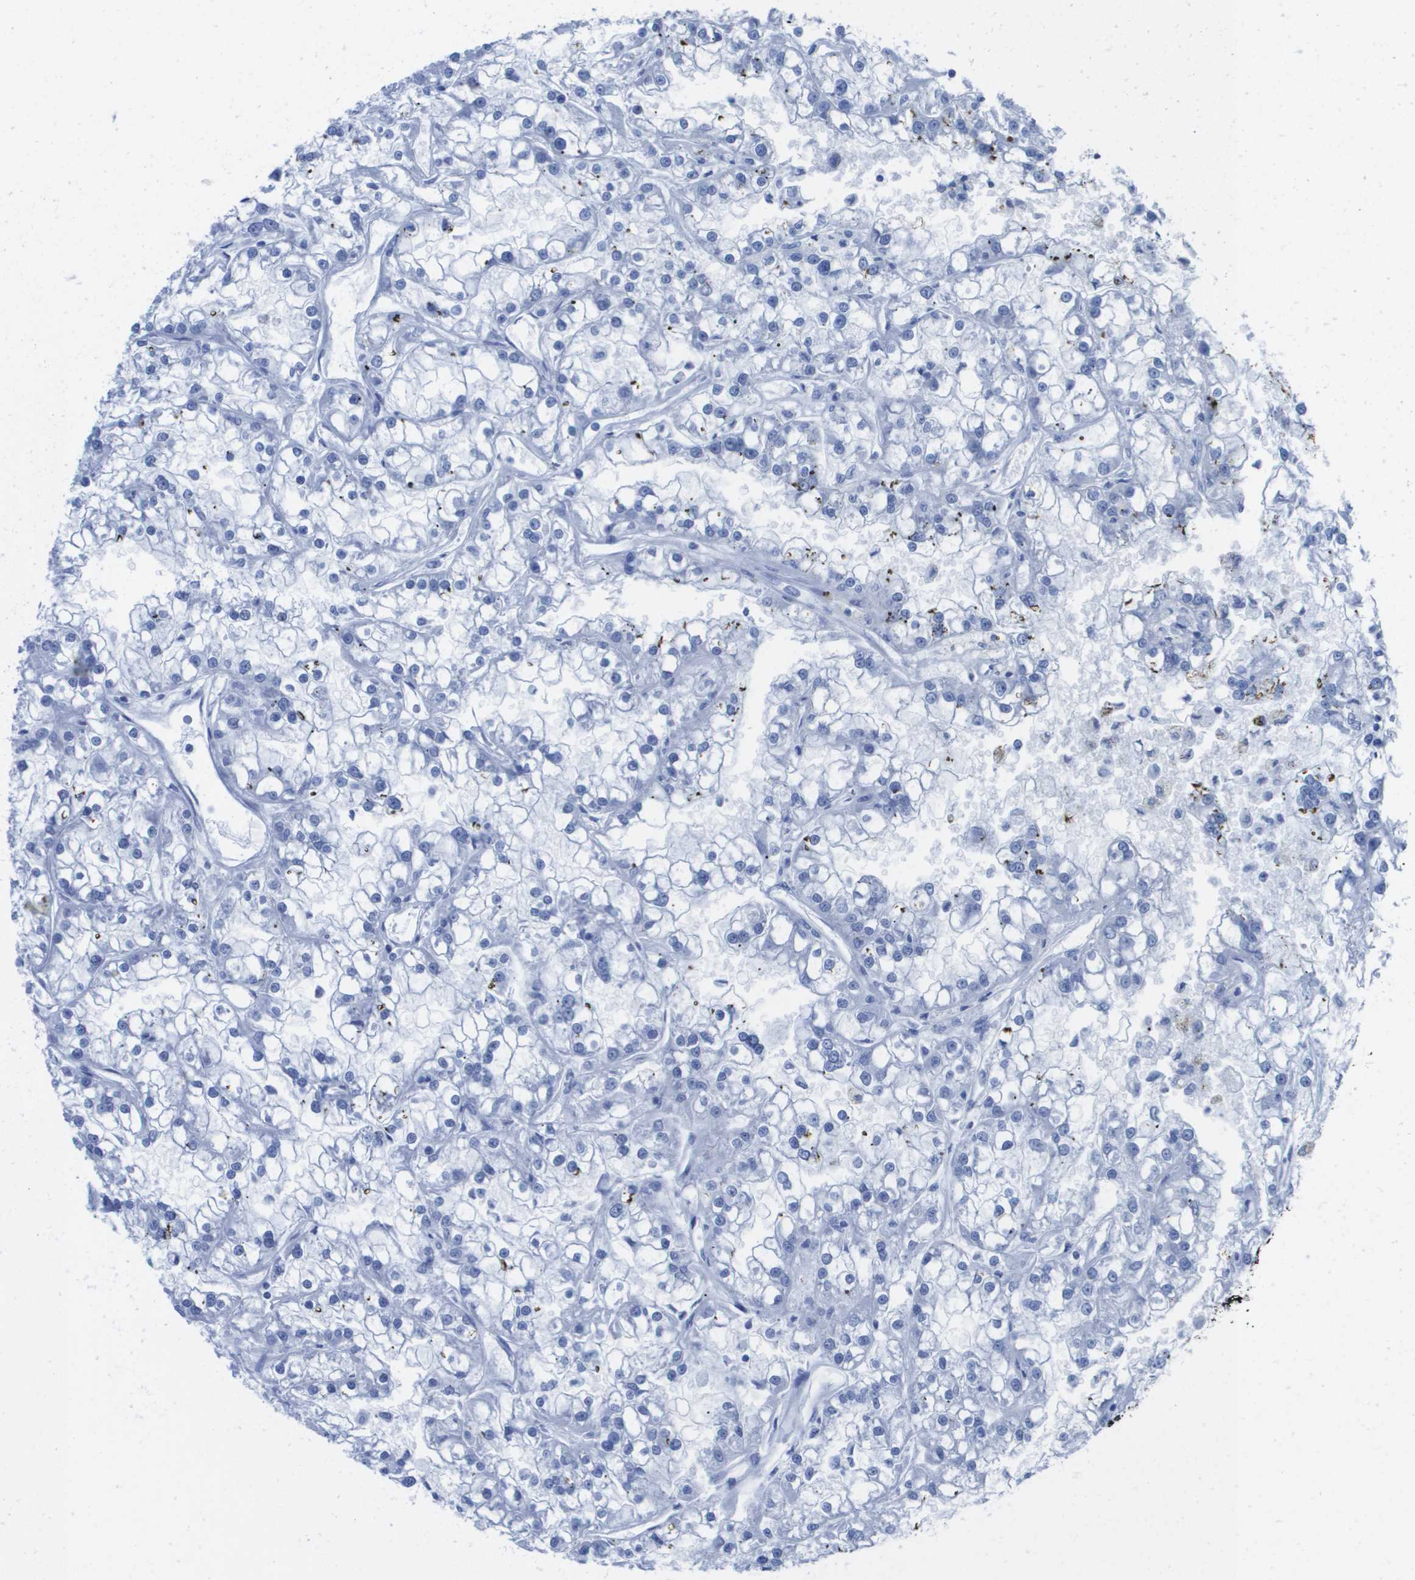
{"staining": {"intensity": "negative", "quantity": "none", "location": "none"}, "tissue": "renal cancer", "cell_type": "Tumor cells", "image_type": "cancer", "snomed": [{"axis": "morphology", "description": "Adenocarcinoma, NOS"}, {"axis": "topography", "description": "Kidney"}], "caption": "DAB (3,3'-diaminobenzidine) immunohistochemical staining of human adenocarcinoma (renal) demonstrates no significant staining in tumor cells.", "gene": "KCNA3", "patient": {"sex": "female", "age": 52}}